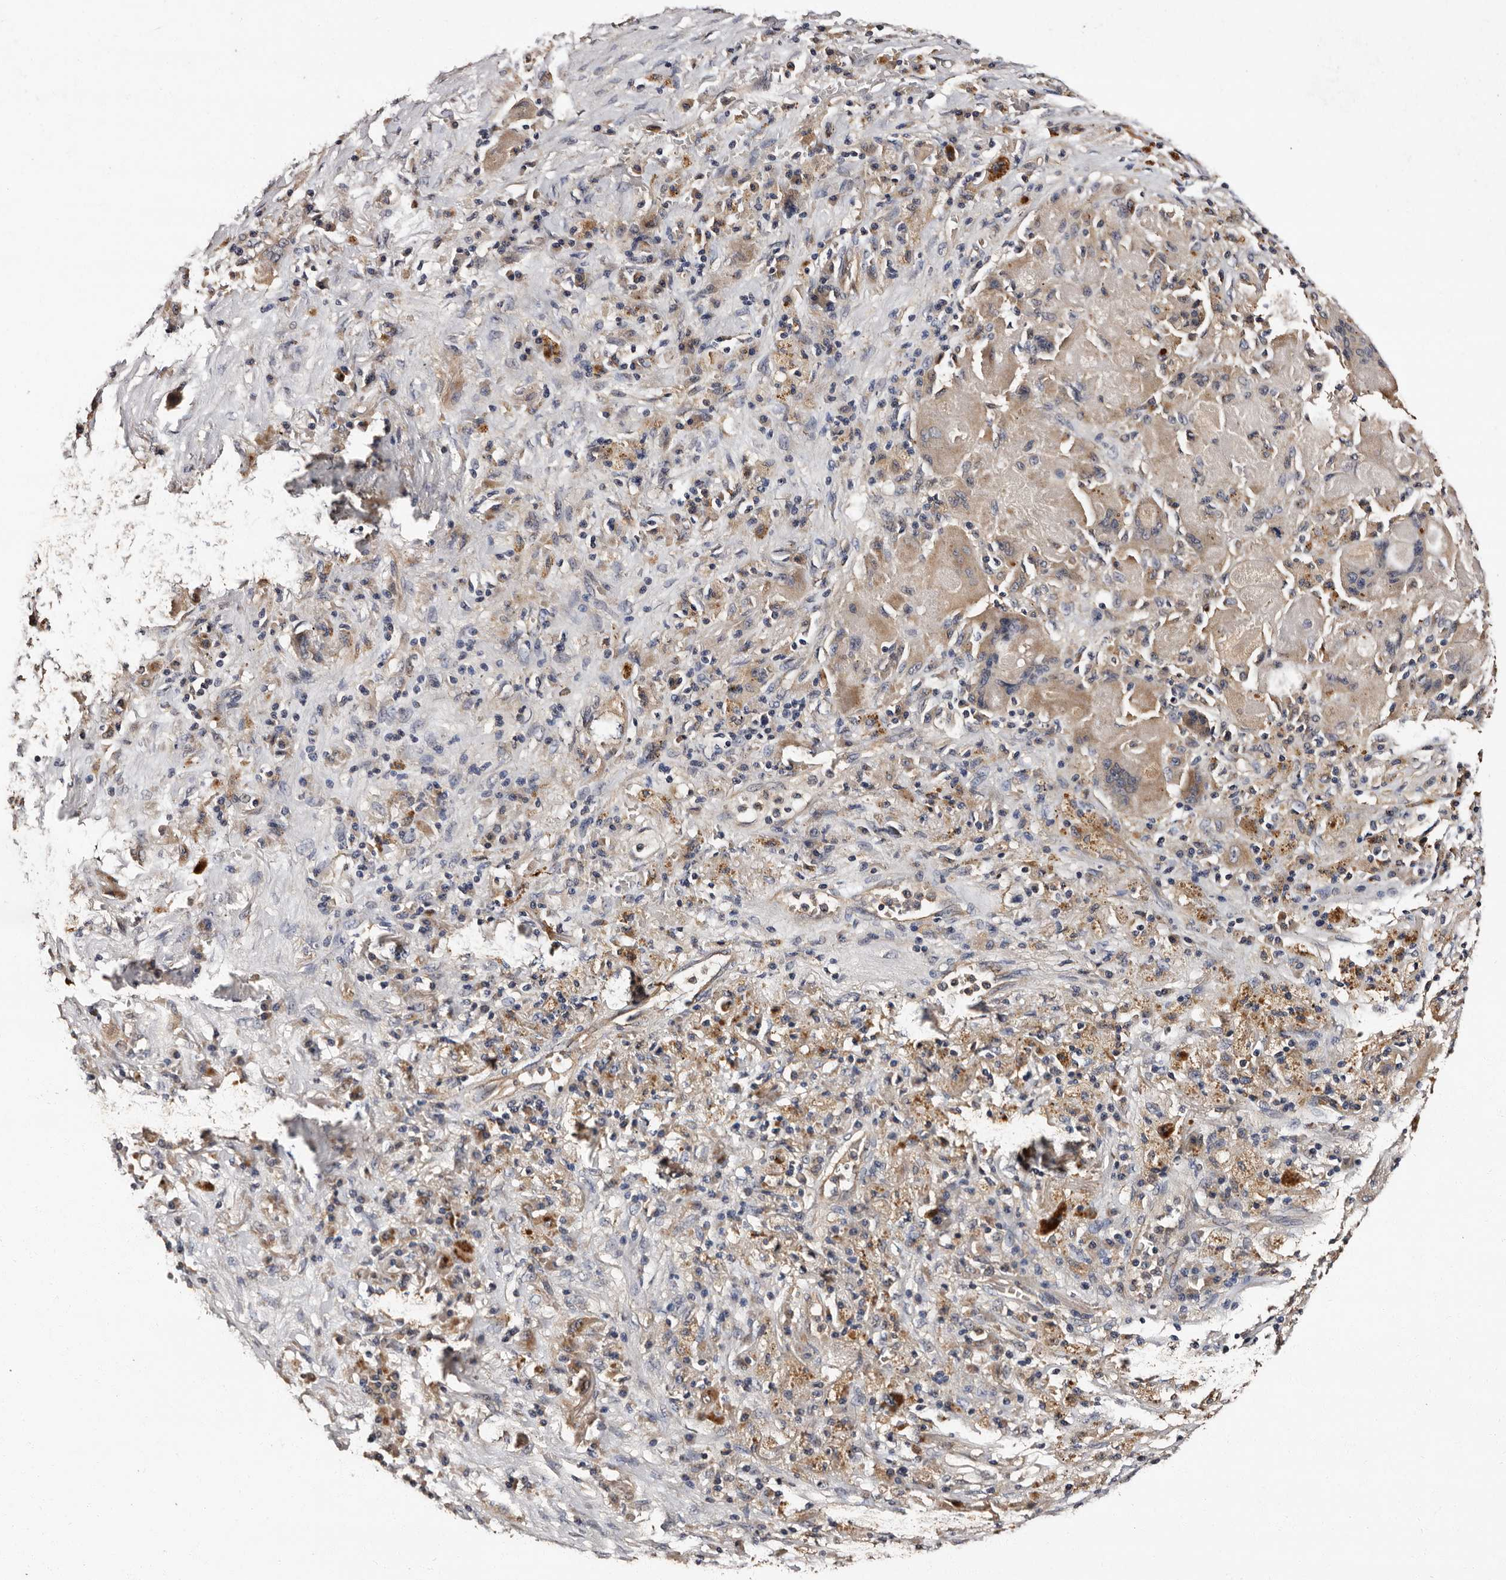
{"staining": {"intensity": "weak", "quantity": "25%-75%", "location": "cytoplasmic/membranous"}, "tissue": "lung cancer", "cell_type": "Tumor cells", "image_type": "cancer", "snomed": [{"axis": "morphology", "description": "Squamous cell carcinoma, NOS"}, {"axis": "topography", "description": "Lung"}], "caption": "Immunohistochemical staining of human lung cancer (squamous cell carcinoma) demonstrates low levels of weak cytoplasmic/membranous expression in approximately 25%-75% of tumor cells. (DAB (3,3'-diaminobenzidine) = brown stain, brightfield microscopy at high magnification).", "gene": "ADCK5", "patient": {"sex": "male", "age": 61}}